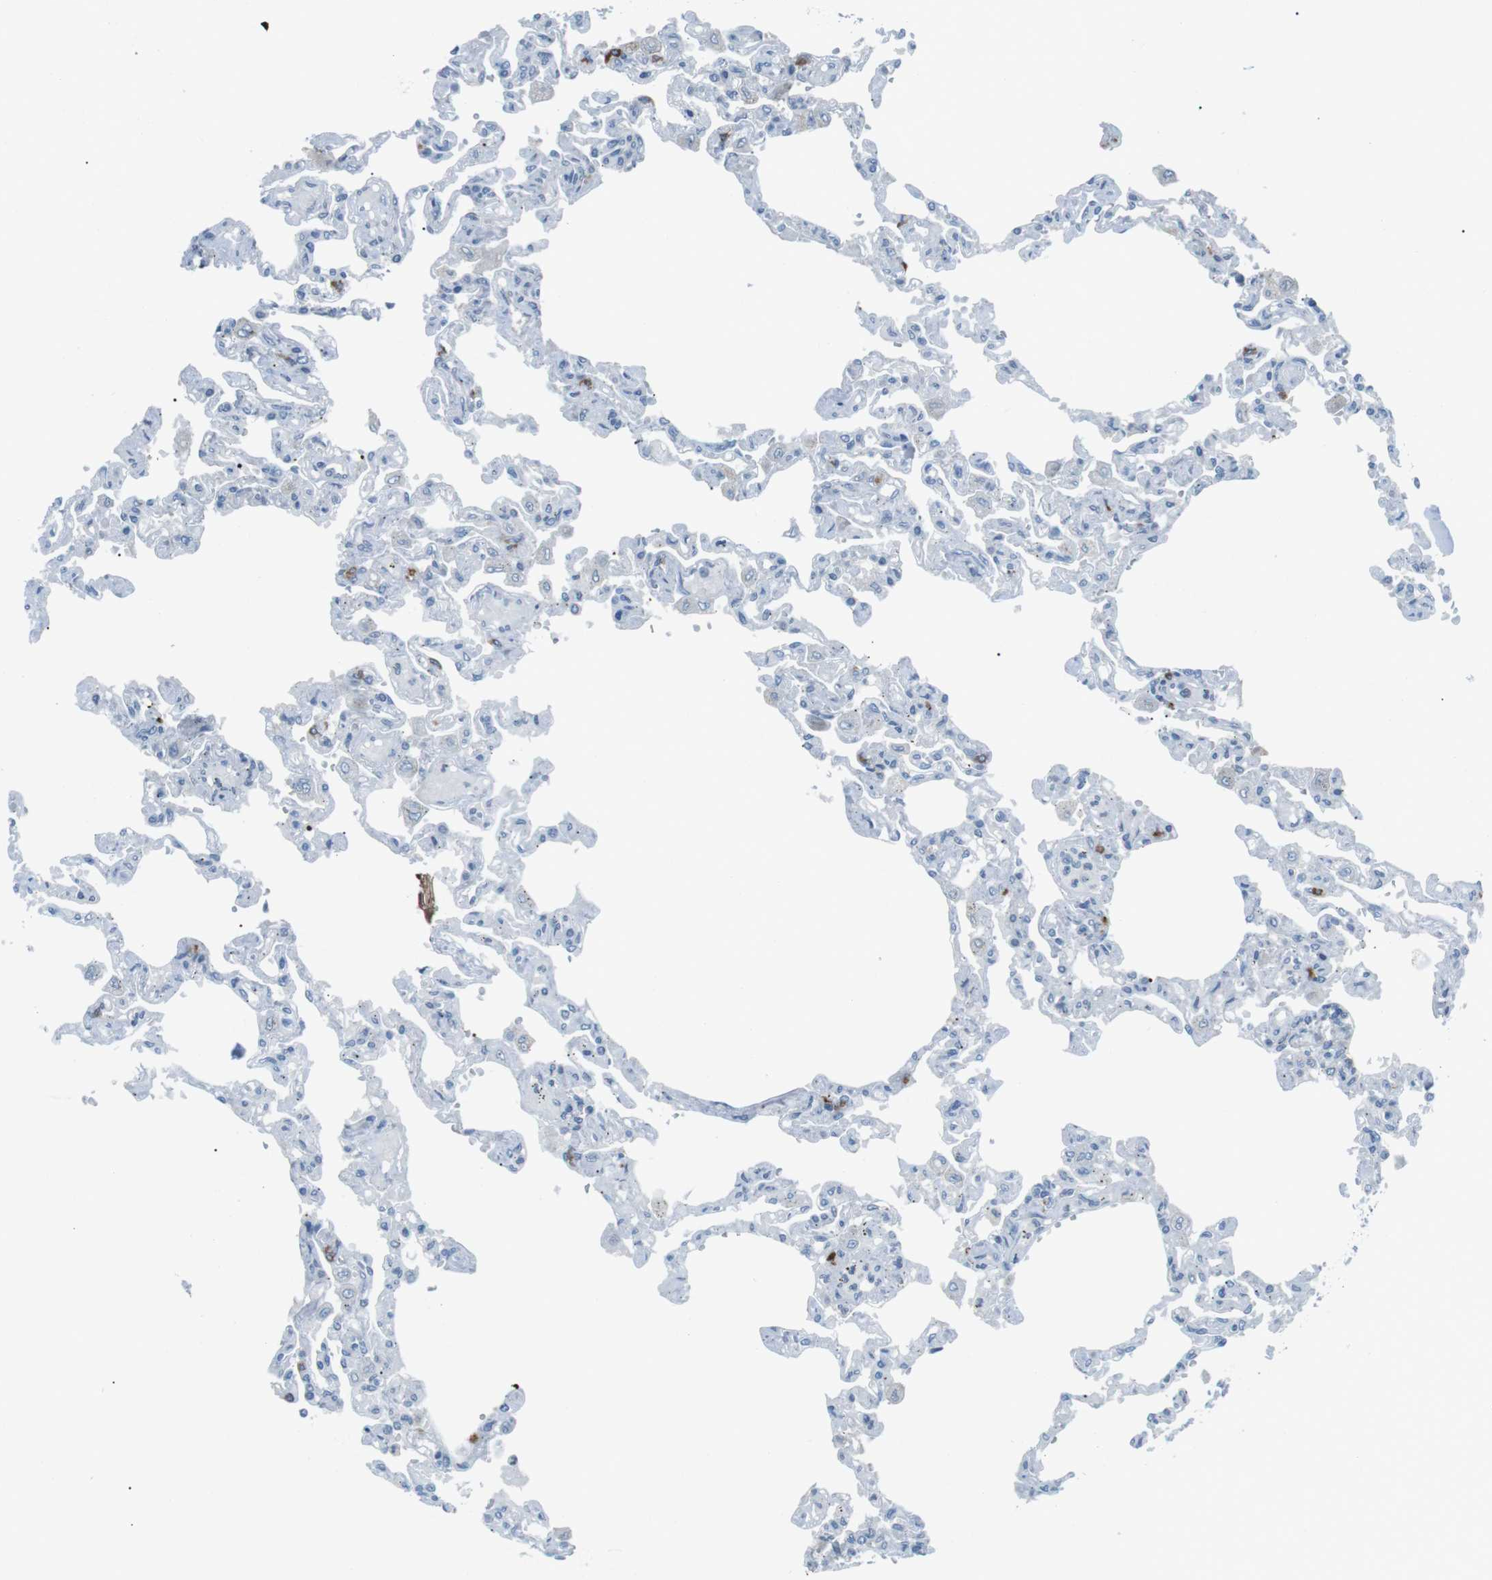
{"staining": {"intensity": "negative", "quantity": "none", "location": "none"}, "tissue": "lung", "cell_type": "Alveolar cells", "image_type": "normal", "snomed": [{"axis": "morphology", "description": "Normal tissue, NOS"}, {"axis": "topography", "description": "Lung"}], "caption": "The photomicrograph displays no staining of alveolar cells in benign lung. Nuclei are stained in blue.", "gene": "FCRLA", "patient": {"sex": "male", "age": 21}}